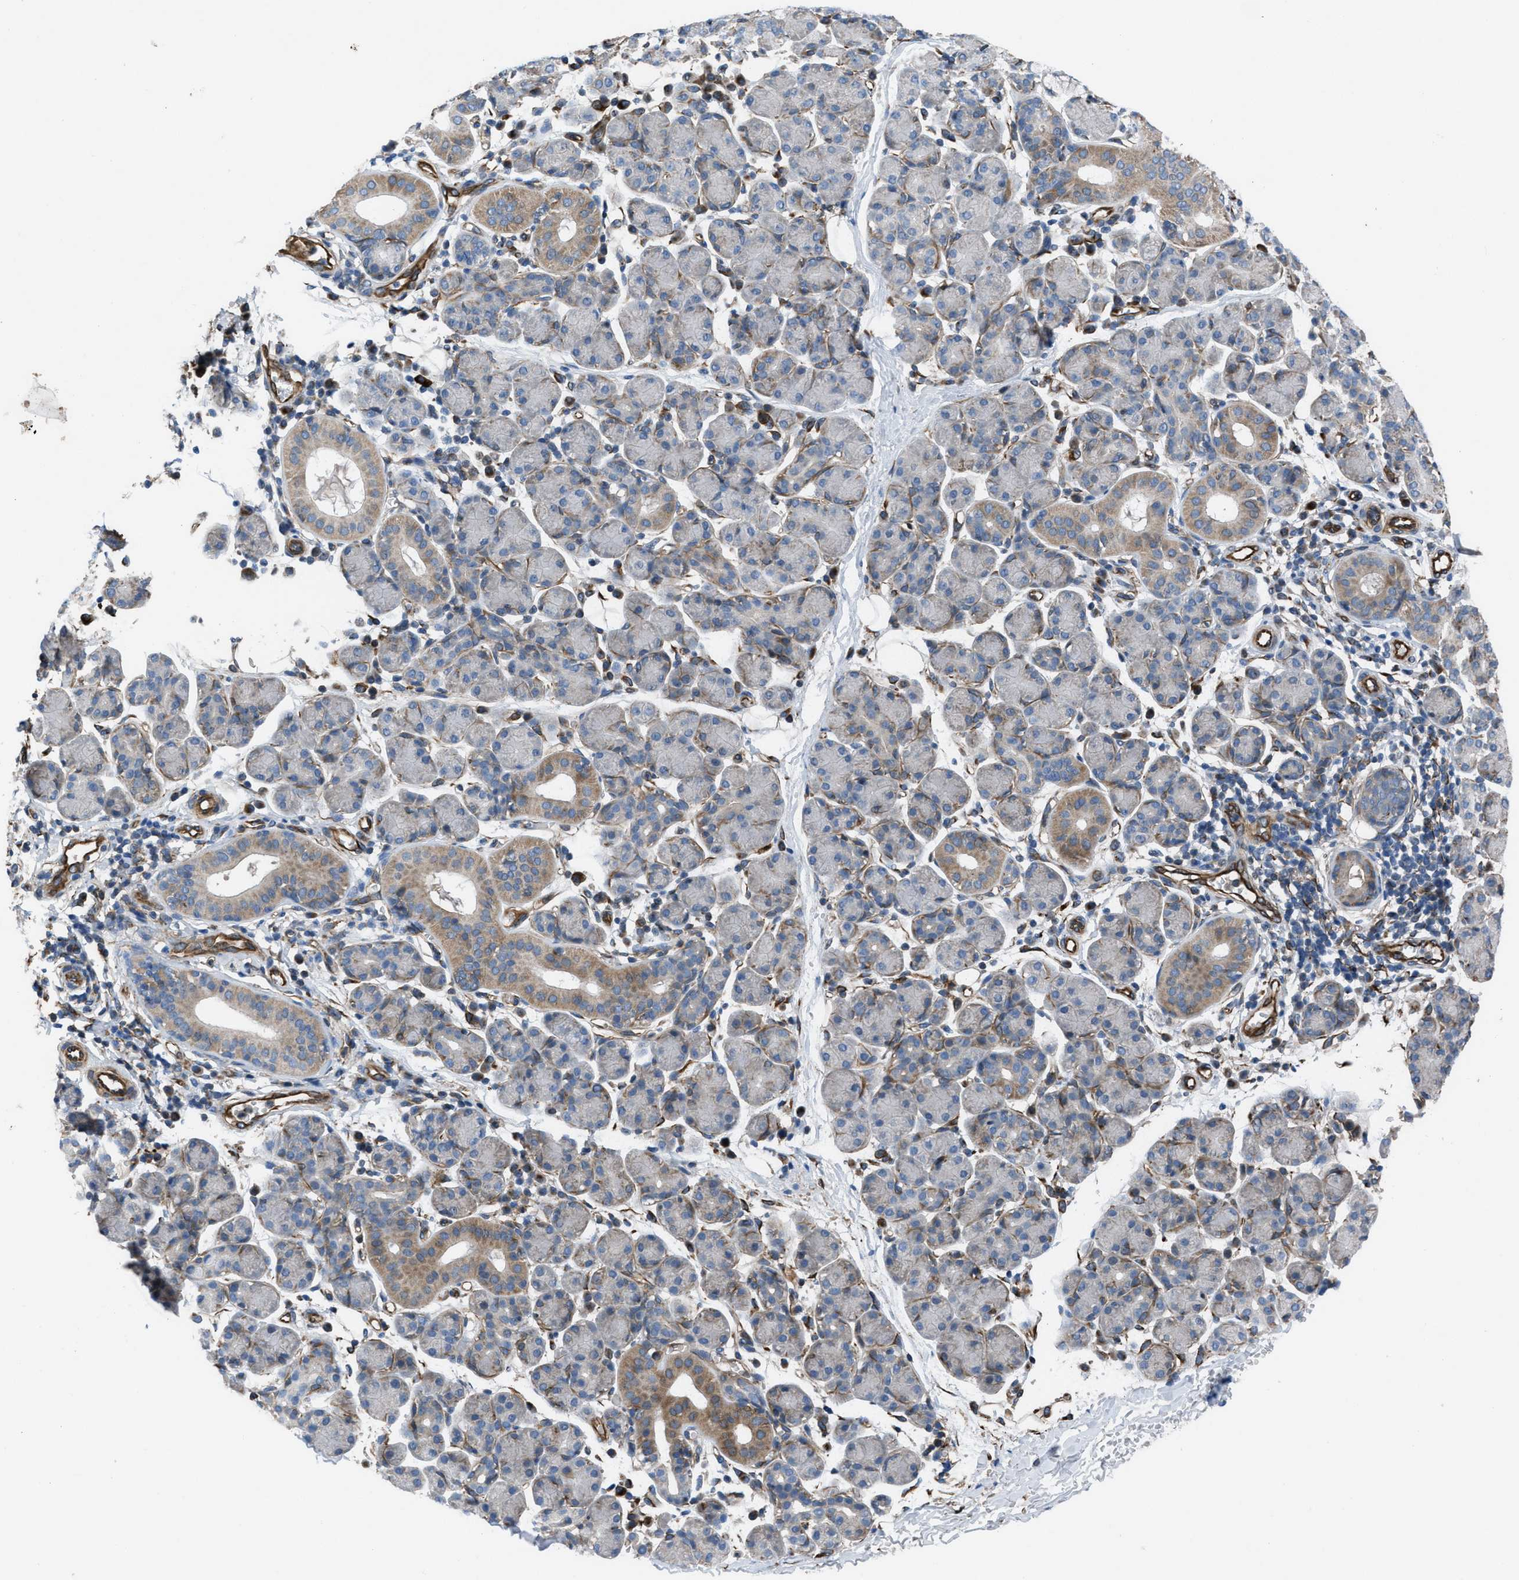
{"staining": {"intensity": "moderate", "quantity": "<25%", "location": "cytoplasmic/membranous"}, "tissue": "salivary gland", "cell_type": "Glandular cells", "image_type": "normal", "snomed": [{"axis": "morphology", "description": "Normal tissue, NOS"}, {"axis": "morphology", "description": "Inflammation, NOS"}, {"axis": "topography", "description": "Lymph node"}, {"axis": "topography", "description": "Salivary gland"}], "caption": "Normal salivary gland shows moderate cytoplasmic/membranous positivity in approximately <25% of glandular cells, visualized by immunohistochemistry.", "gene": "SLC6A9", "patient": {"sex": "male", "age": 3}}